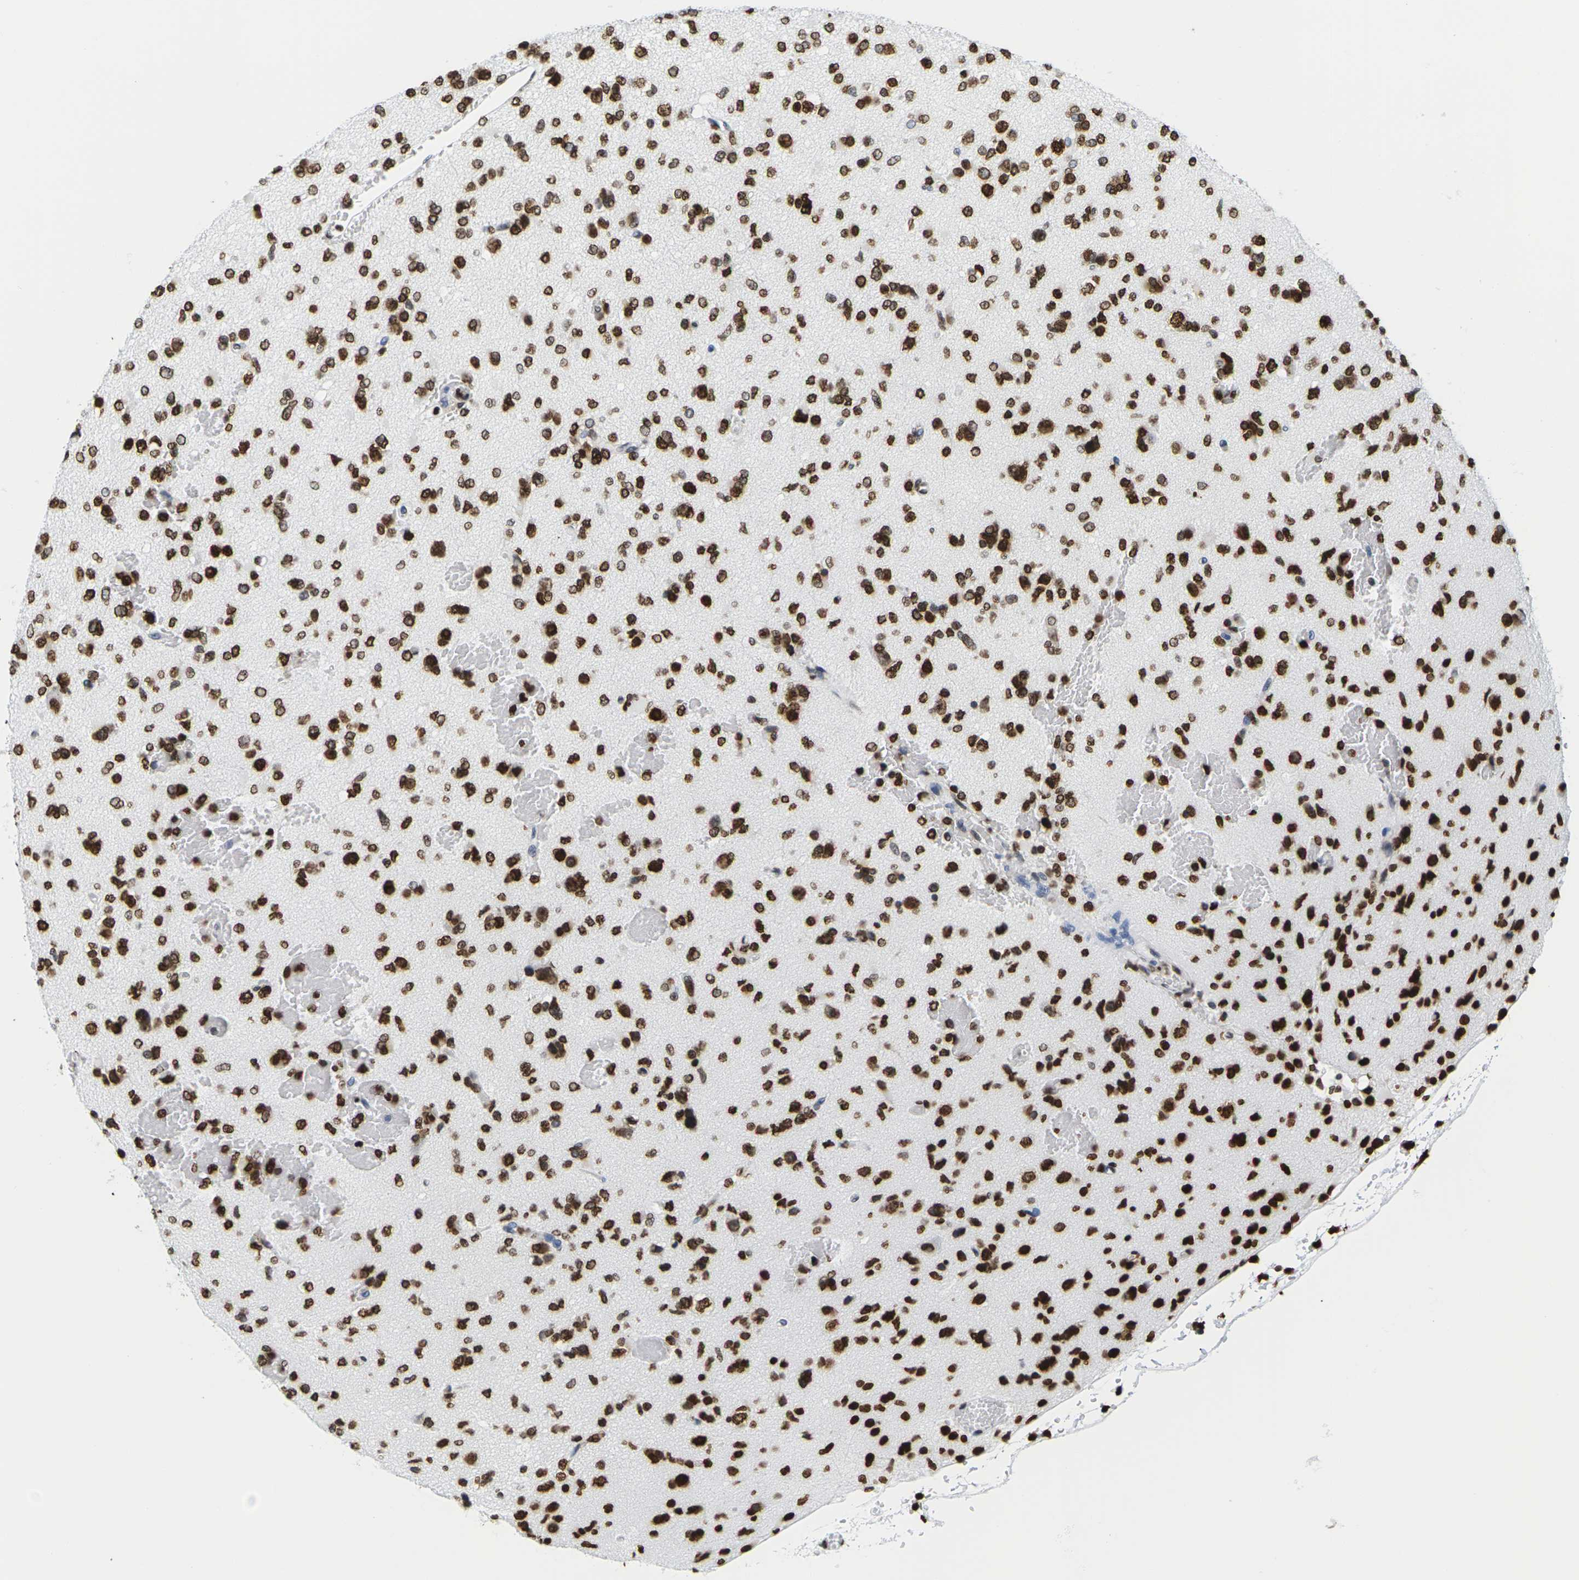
{"staining": {"intensity": "strong", "quantity": ">75%", "location": "cytoplasmic/membranous,nuclear"}, "tissue": "glioma", "cell_type": "Tumor cells", "image_type": "cancer", "snomed": [{"axis": "morphology", "description": "Glioma, malignant, Low grade"}, {"axis": "topography", "description": "Brain"}], "caption": "The image demonstrates staining of malignant glioma (low-grade), revealing strong cytoplasmic/membranous and nuclear protein positivity (brown color) within tumor cells. (DAB (3,3'-diaminobenzidine) IHC with brightfield microscopy, high magnification).", "gene": "H2AC21", "patient": {"sex": "female", "age": 22}}